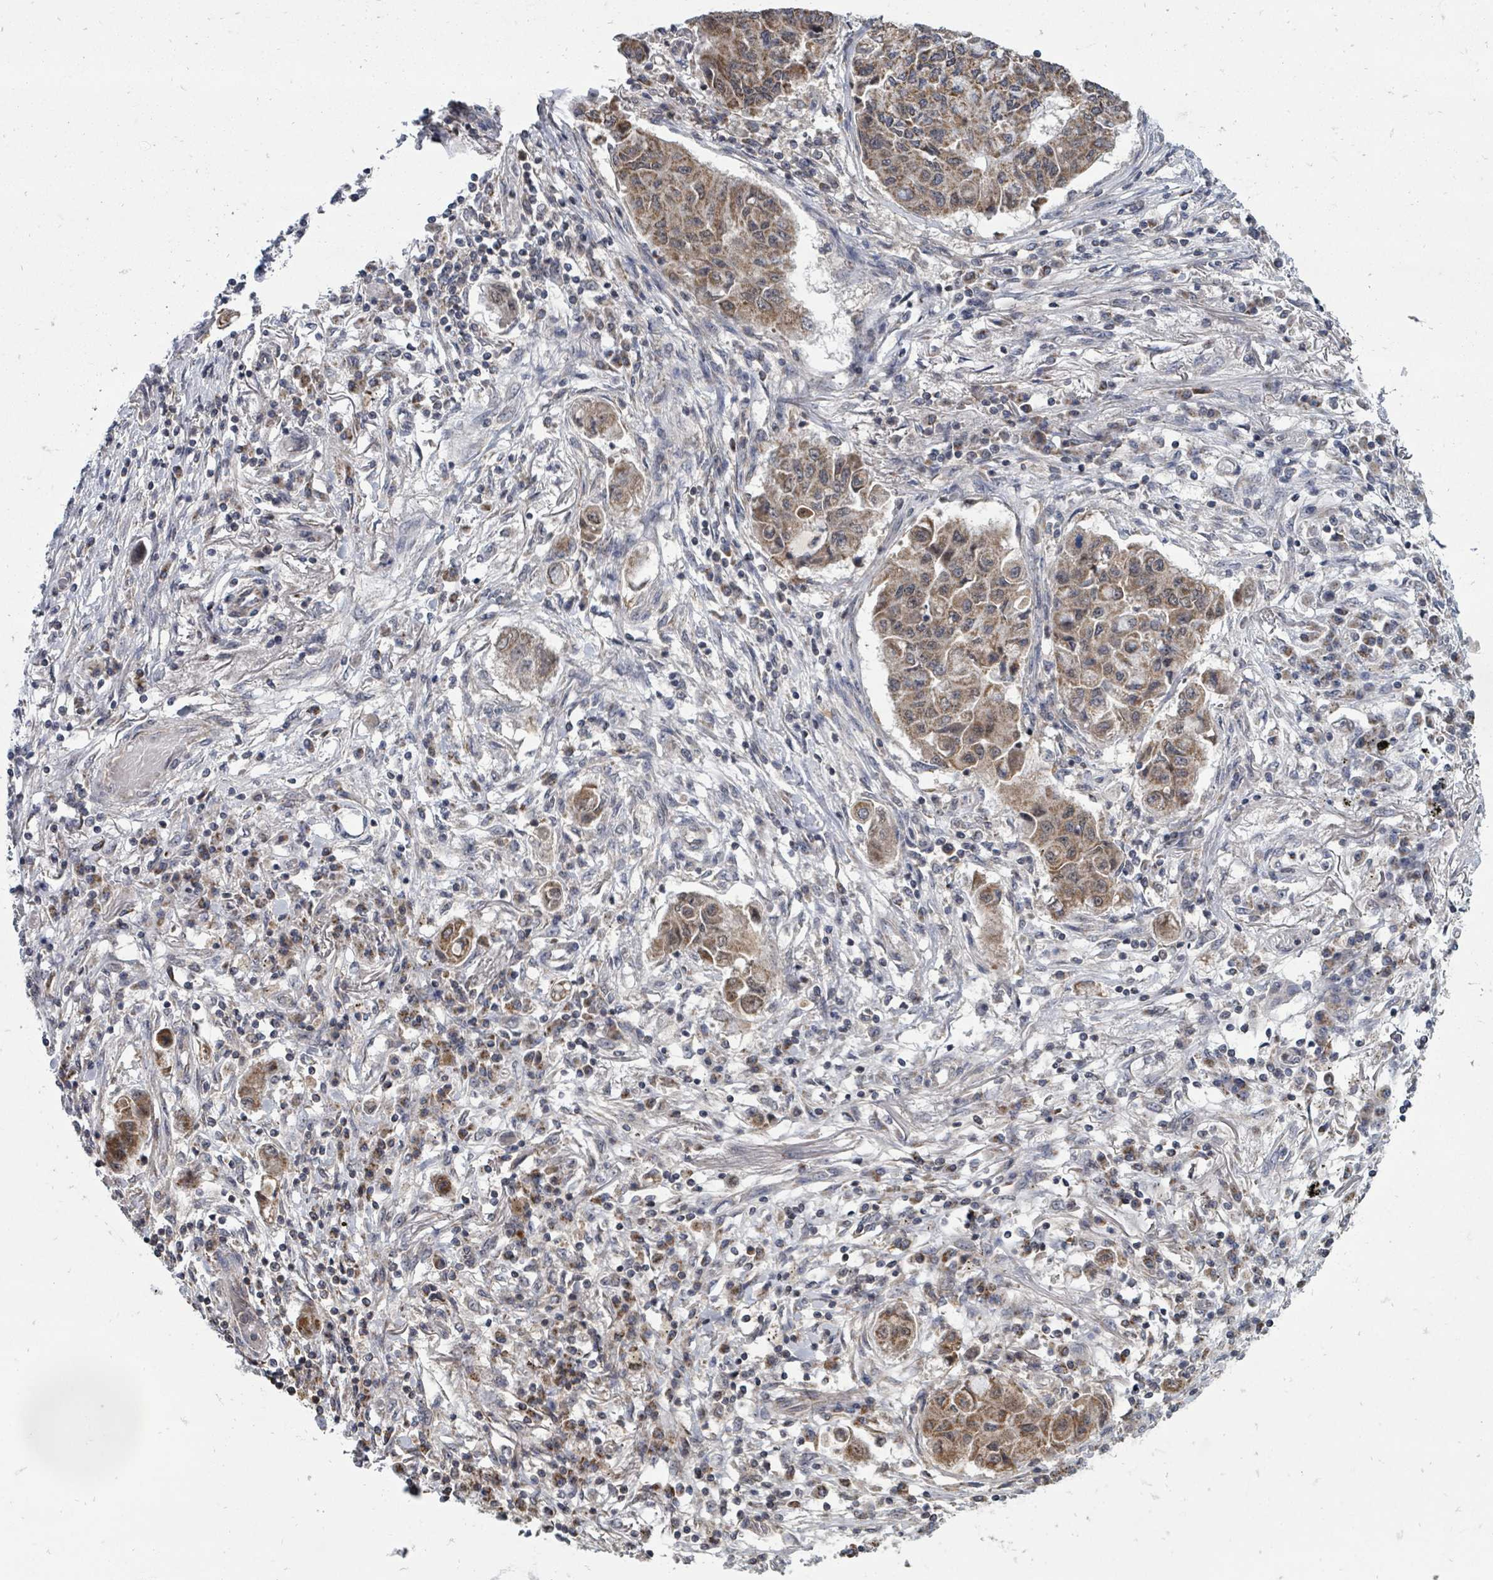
{"staining": {"intensity": "moderate", "quantity": ">75%", "location": "cytoplasmic/membranous"}, "tissue": "lung cancer", "cell_type": "Tumor cells", "image_type": "cancer", "snomed": [{"axis": "morphology", "description": "Squamous cell carcinoma, NOS"}, {"axis": "topography", "description": "Lung"}], "caption": "Immunohistochemistry (IHC) micrograph of neoplastic tissue: lung squamous cell carcinoma stained using immunohistochemistry demonstrates medium levels of moderate protein expression localized specifically in the cytoplasmic/membranous of tumor cells, appearing as a cytoplasmic/membranous brown color.", "gene": "MAGOHB", "patient": {"sex": "male", "age": 74}}